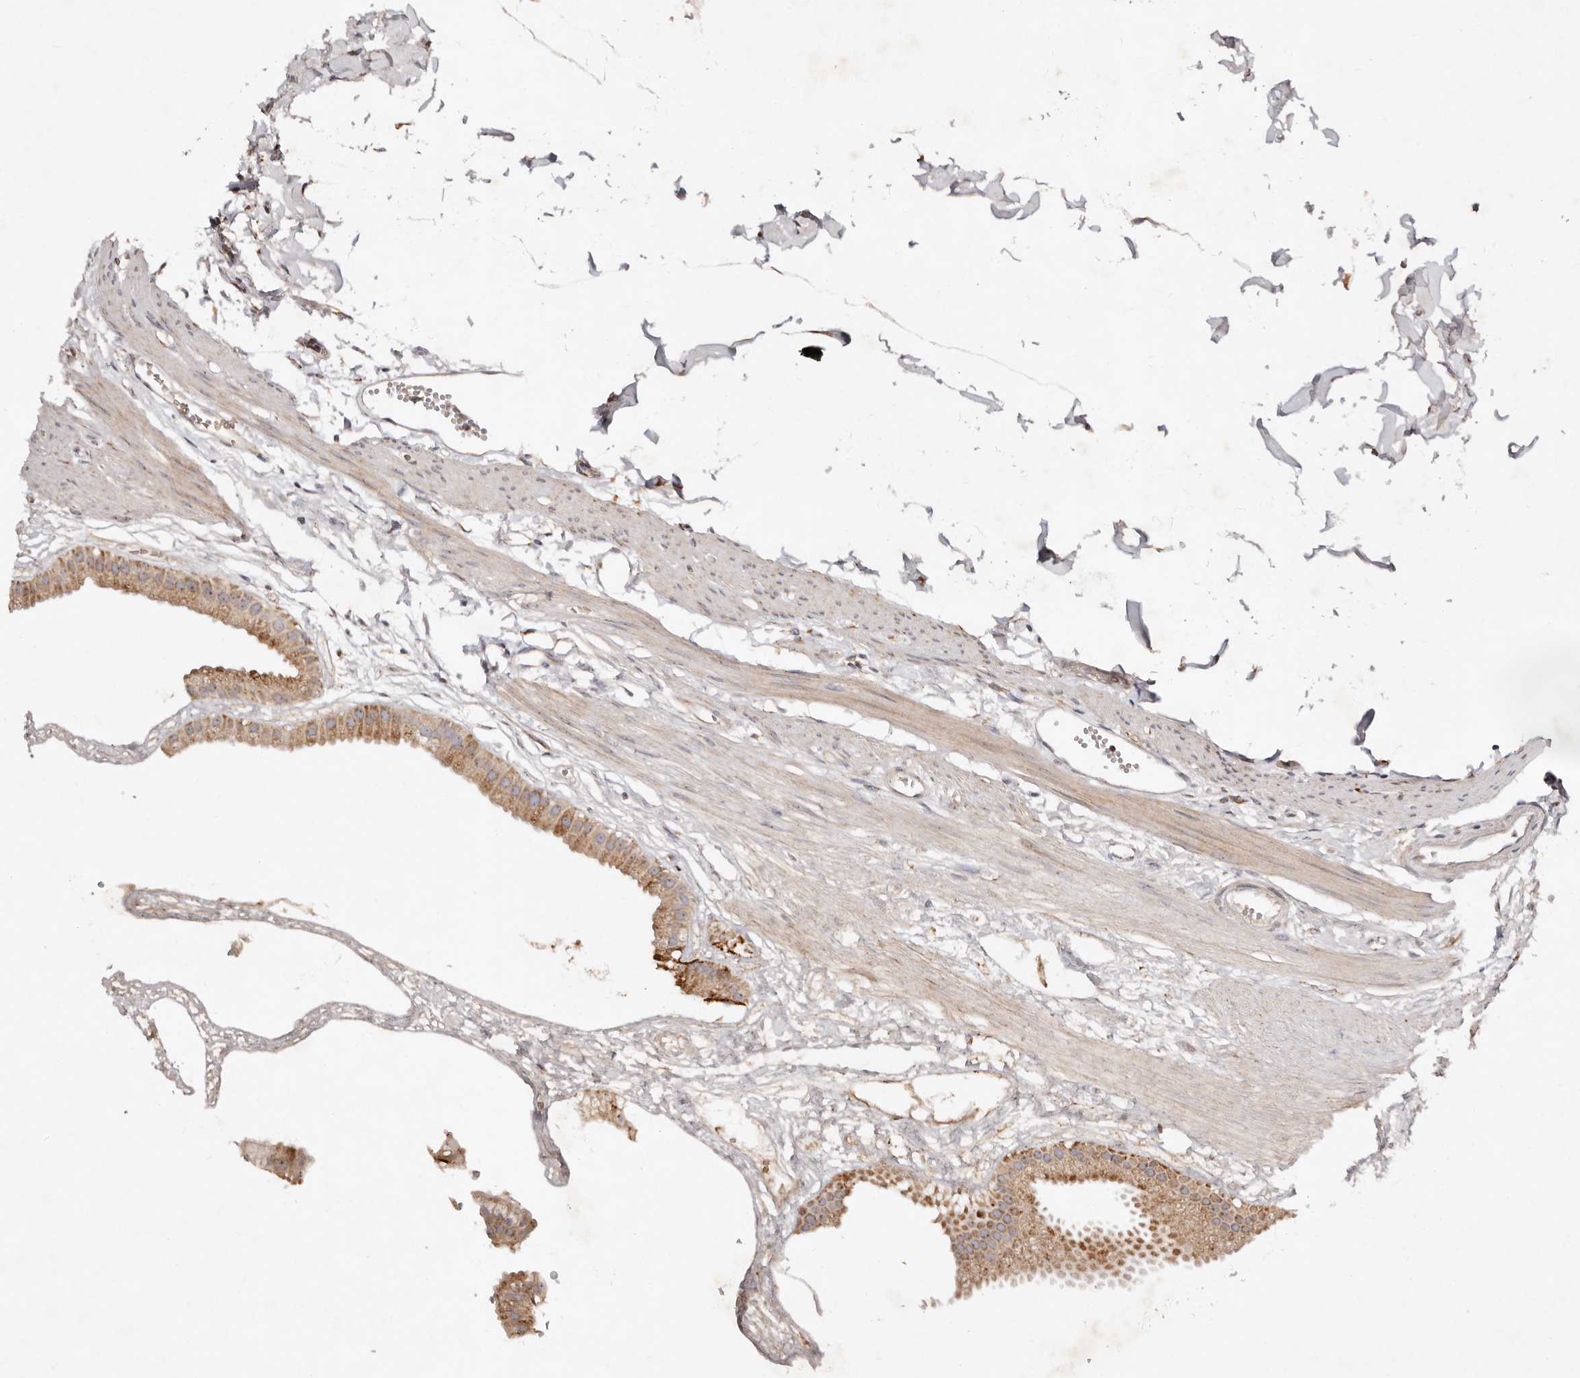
{"staining": {"intensity": "moderate", "quantity": ">75%", "location": "cytoplasmic/membranous"}, "tissue": "gallbladder", "cell_type": "Glandular cells", "image_type": "normal", "snomed": [{"axis": "morphology", "description": "Normal tissue, NOS"}, {"axis": "topography", "description": "Gallbladder"}], "caption": "Human gallbladder stained for a protein (brown) displays moderate cytoplasmic/membranous positive positivity in approximately >75% of glandular cells.", "gene": "SERPINH1", "patient": {"sex": "female", "age": 64}}